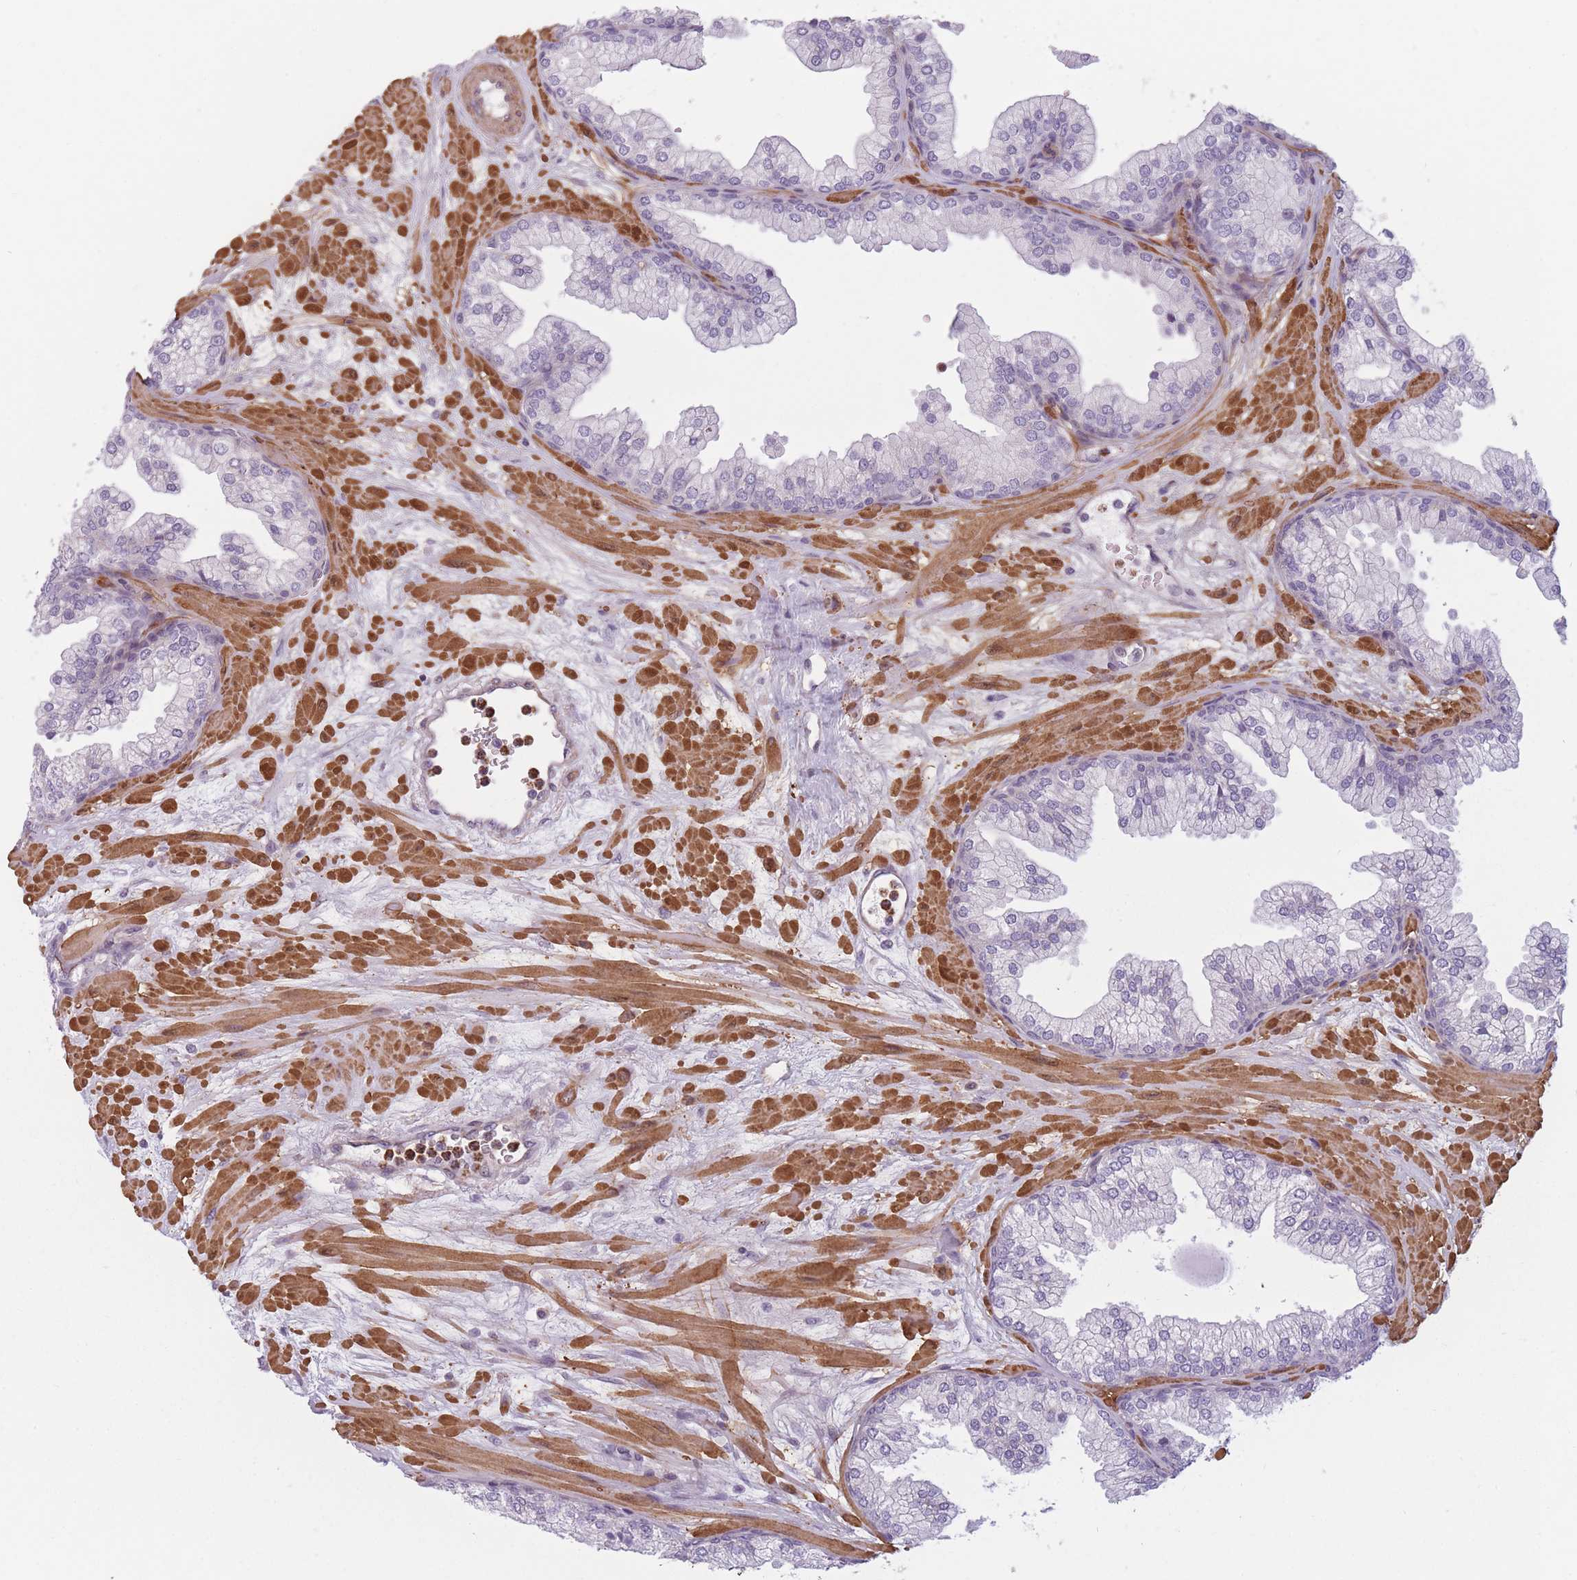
{"staining": {"intensity": "negative", "quantity": "none", "location": "none"}, "tissue": "prostate", "cell_type": "Glandular cells", "image_type": "normal", "snomed": [{"axis": "morphology", "description": "Normal tissue, NOS"}, {"axis": "topography", "description": "Prostate"}], "caption": "Immunohistochemical staining of unremarkable human prostate reveals no significant positivity in glandular cells. Brightfield microscopy of immunohistochemistry stained with DAB (brown) and hematoxylin (blue), captured at high magnification.", "gene": "SLC7A6", "patient": {"sex": "male", "age": 61}}